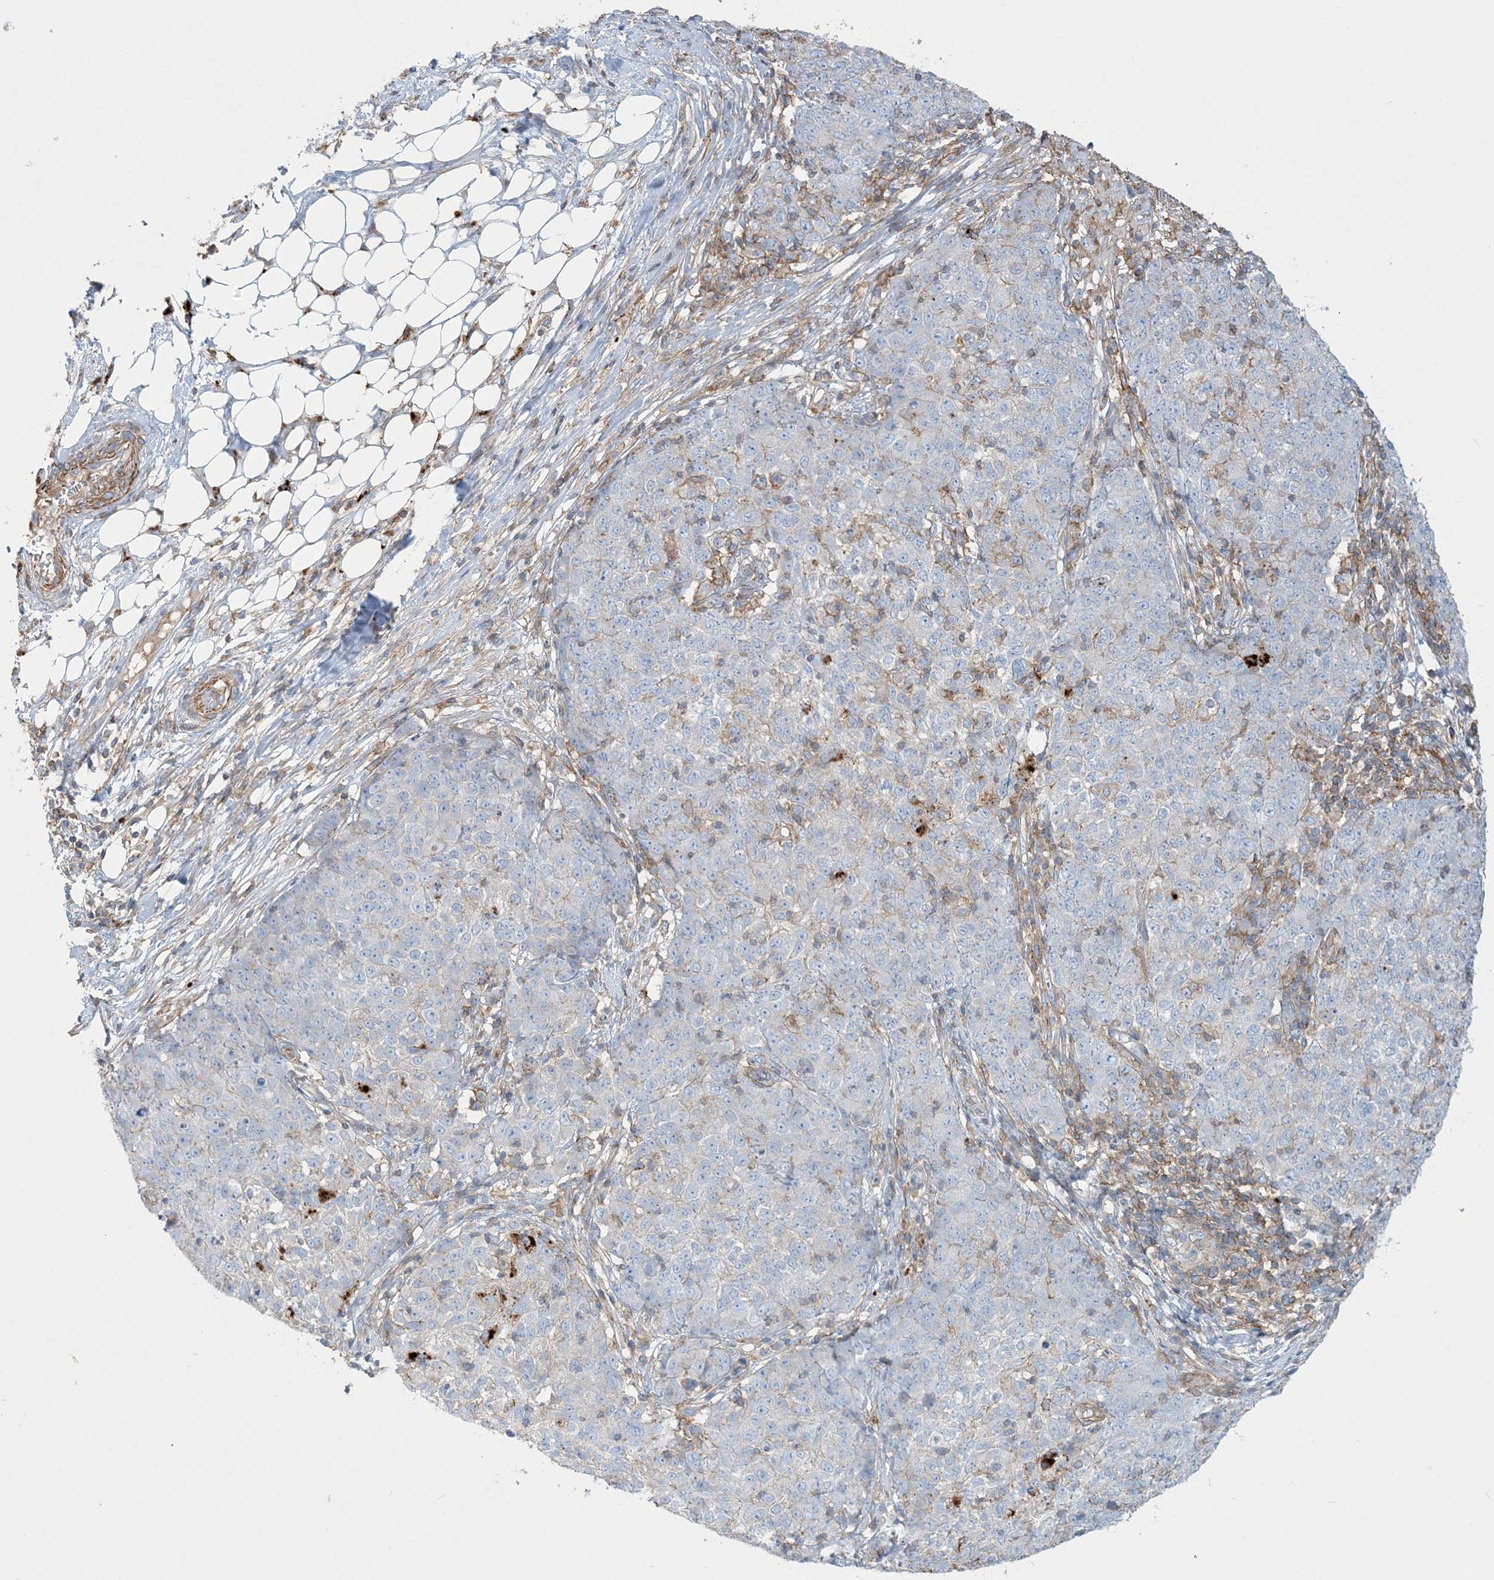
{"staining": {"intensity": "negative", "quantity": "none", "location": "none"}, "tissue": "ovarian cancer", "cell_type": "Tumor cells", "image_type": "cancer", "snomed": [{"axis": "morphology", "description": "Carcinoma, endometroid"}, {"axis": "topography", "description": "Ovary"}], "caption": "Tumor cells show no significant staining in ovarian cancer (endometroid carcinoma).", "gene": "GTF3C2", "patient": {"sex": "female", "age": 42}}